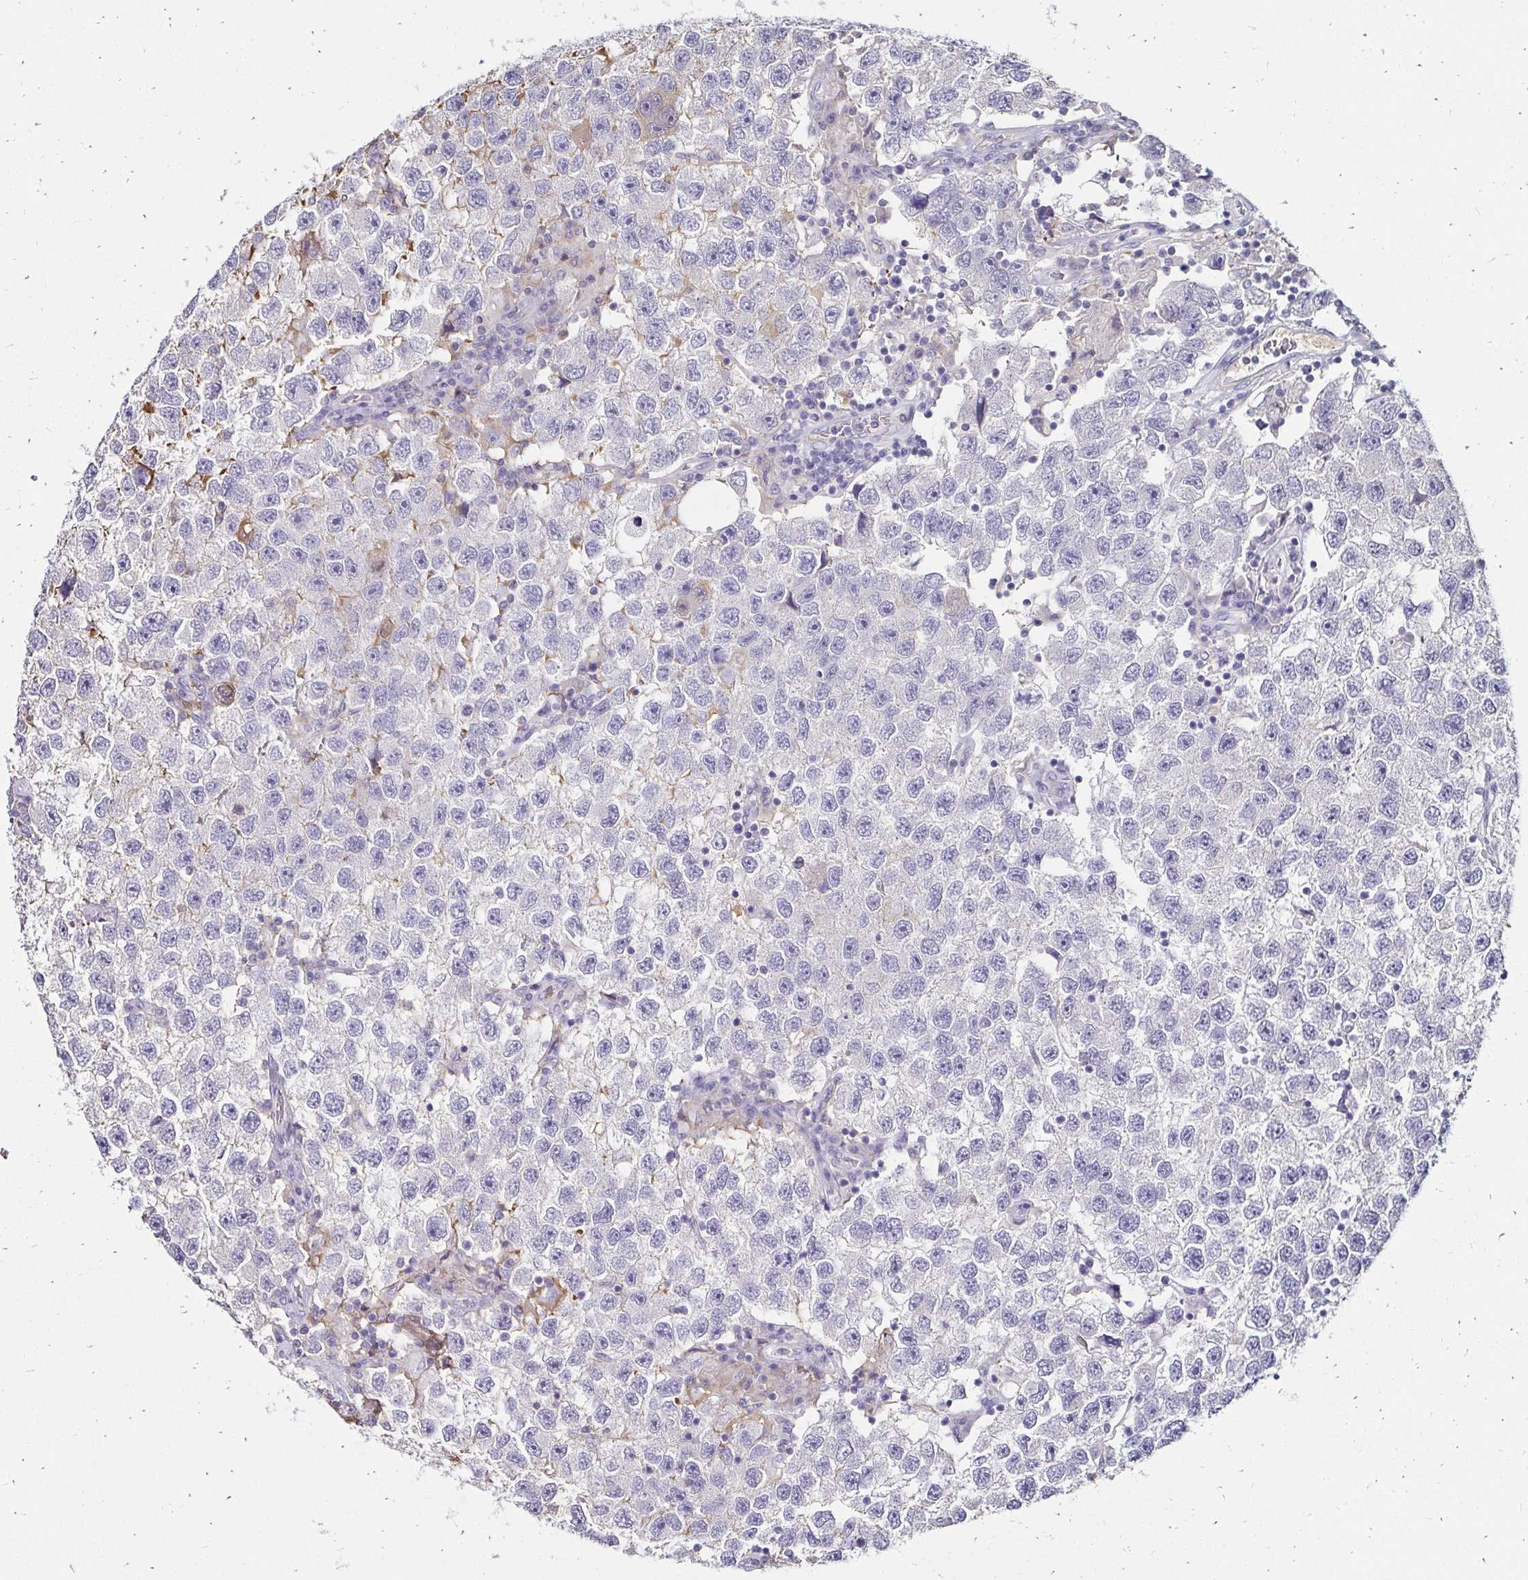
{"staining": {"intensity": "negative", "quantity": "none", "location": "none"}, "tissue": "testis cancer", "cell_type": "Tumor cells", "image_type": "cancer", "snomed": [{"axis": "morphology", "description": "Seminoma, NOS"}, {"axis": "topography", "description": "Testis"}], "caption": "This is an immunohistochemistry histopathology image of seminoma (testis). There is no positivity in tumor cells.", "gene": "SCG3", "patient": {"sex": "male", "age": 26}}